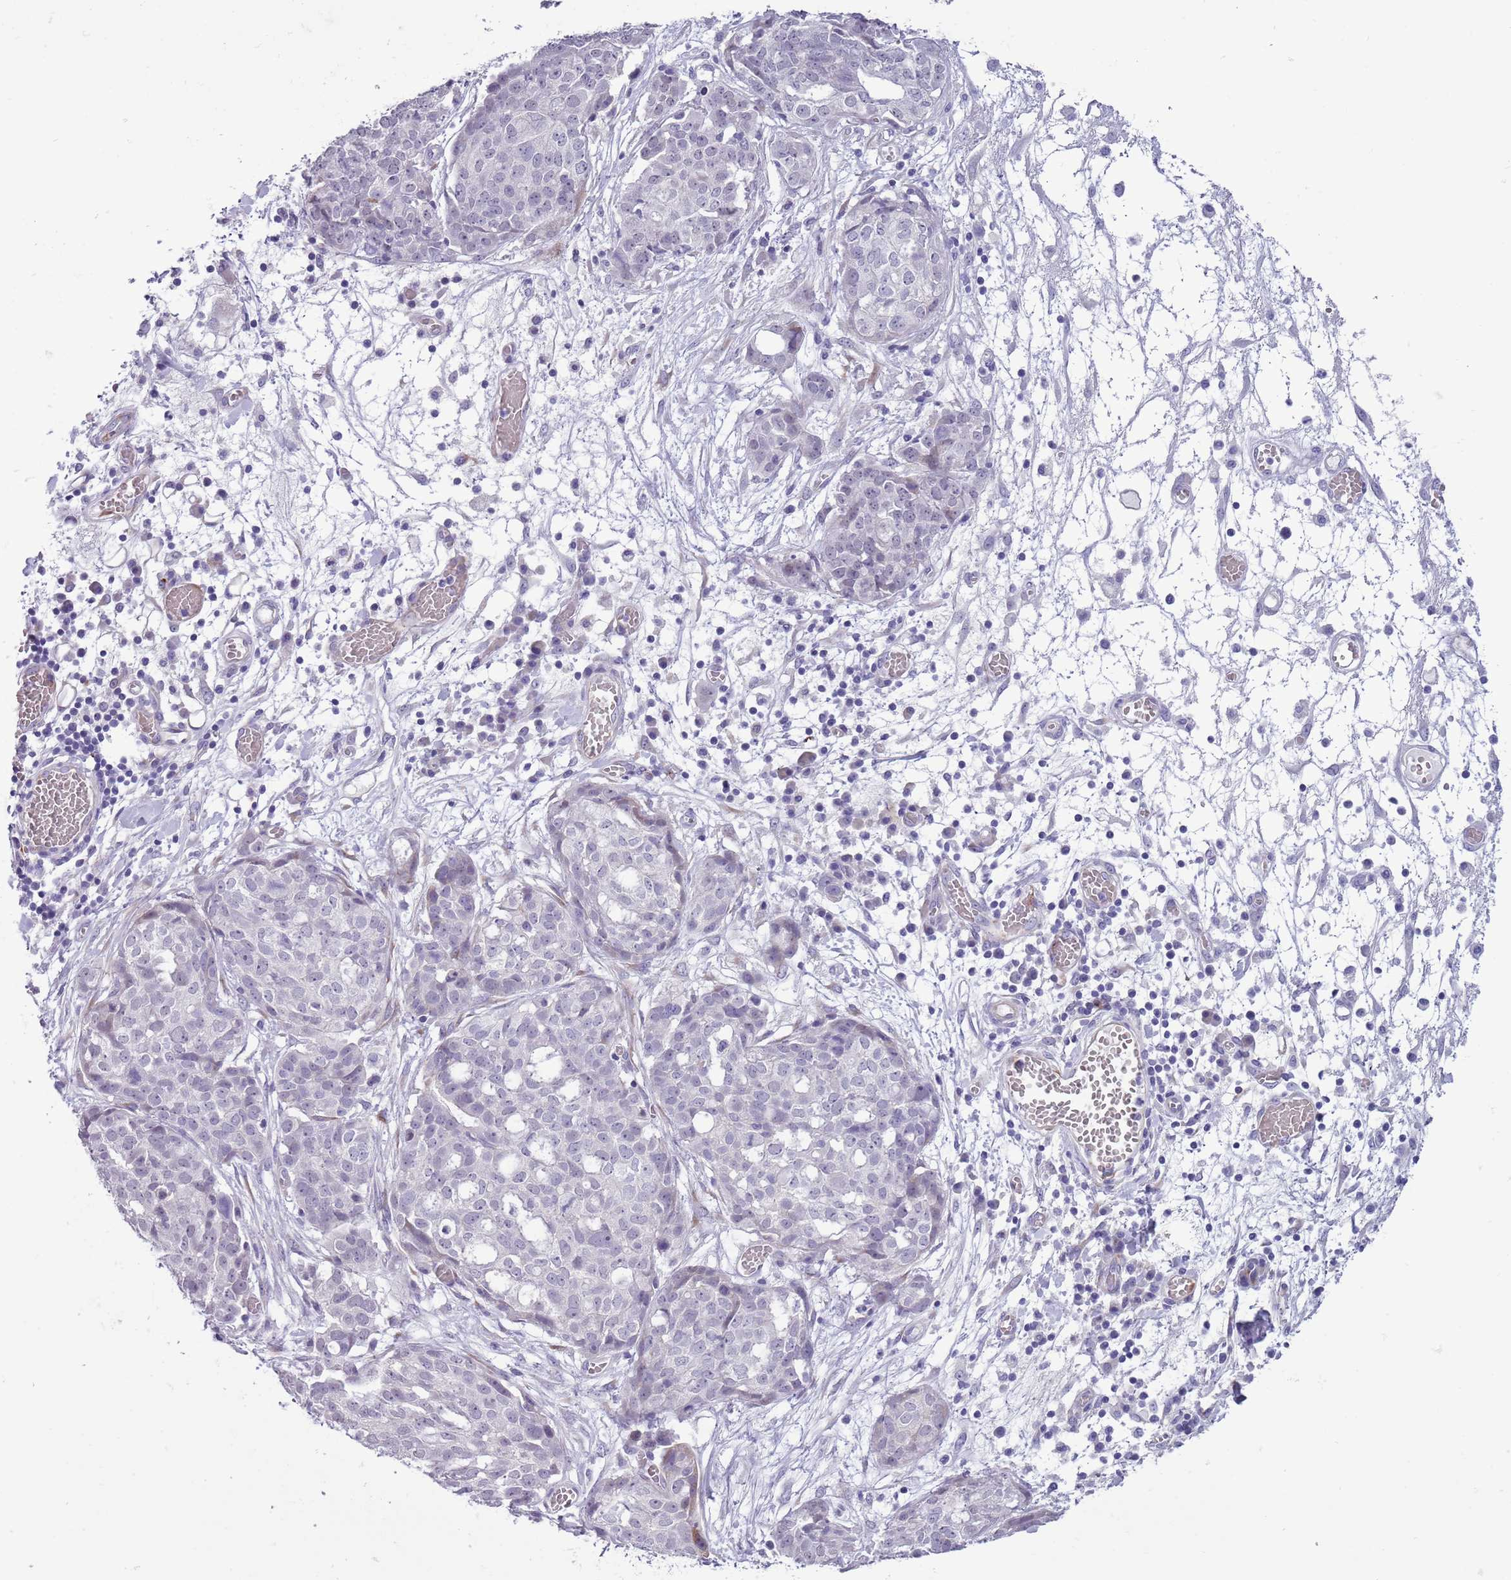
{"staining": {"intensity": "negative", "quantity": "none", "location": "none"}, "tissue": "ovarian cancer", "cell_type": "Tumor cells", "image_type": "cancer", "snomed": [{"axis": "morphology", "description": "Cystadenocarcinoma, serous, NOS"}, {"axis": "topography", "description": "Soft tissue"}, {"axis": "topography", "description": "Ovary"}], "caption": "Immunohistochemical staining of human ovarian cancer (serous cystadenocarcinoma) displays no significant expression in tumor cells. (Brightfield microscopy of DAB (3,3'-diaminobenzidine) immunohistochemistry (IHC) at high magnification).", "gene": "MRPL32", "patient": {"sex": "female", "age": 57}}